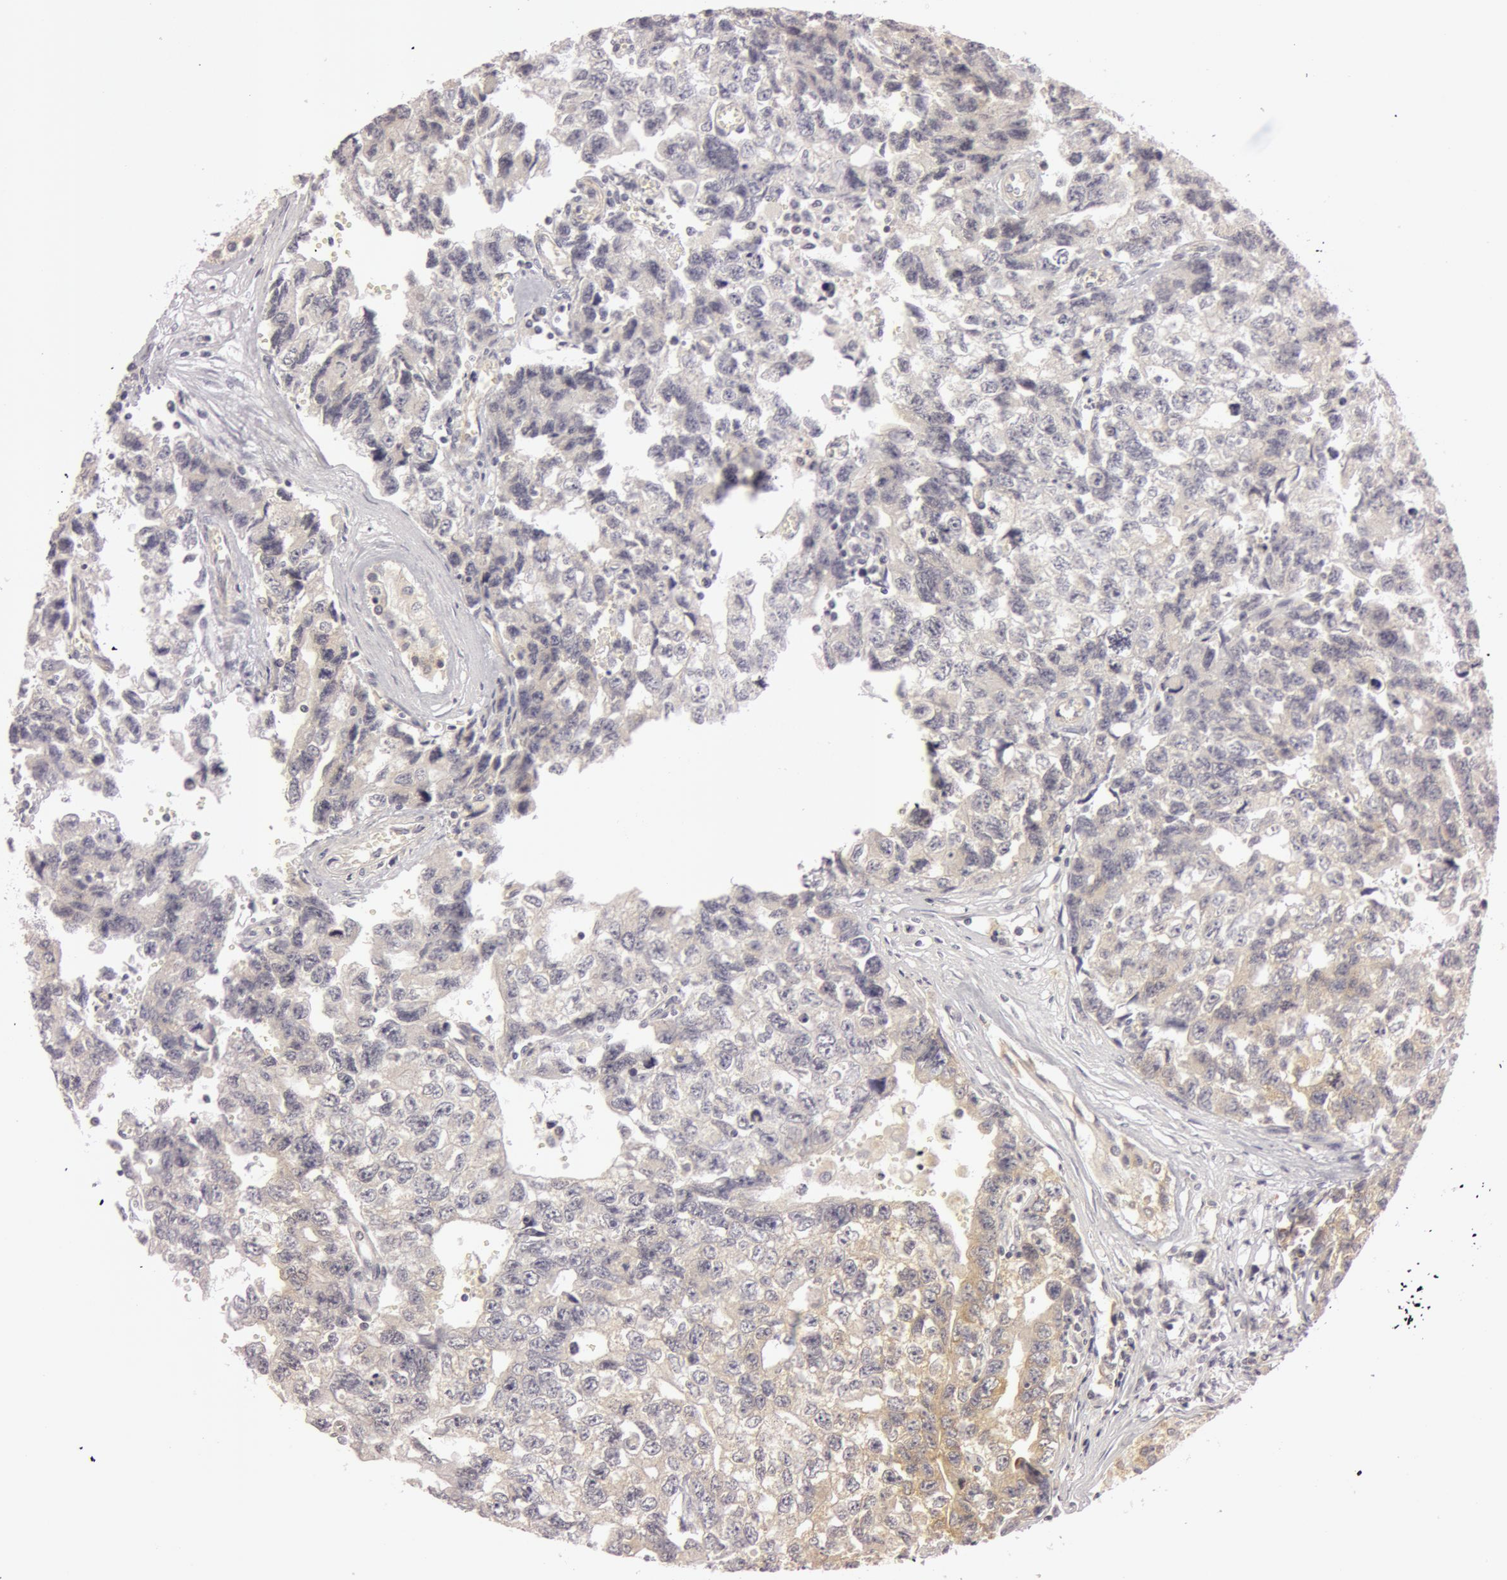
{"staining": {"intensity": "weak", "quantity": "25%-75%", "location": "cytoplasmic/membranous"}, "tissue": "testis cancer", "cell_type": "Tumor cells", "image_type": "cancer", "snomed": [{"axis": "morphology", "description": "Carcinoma, Embryonal, NOS"}, {"axis": "topography", "description": "Testis"}], "caption": "Immunohistochemistry staining of testis embryonal carcinoma, which displays low levels of weak cytoplasmic/membranous expression in about 25%-75% of tumor cells indicating weak cytoplasmic/membranous protein positivity. The staining was performed using DAB (brown) for protein detection and nuclei were counterstained in hematoxylin (blue).", "gene": "RALGAPA1", "patient": {"sex": "male", "age": 31}}